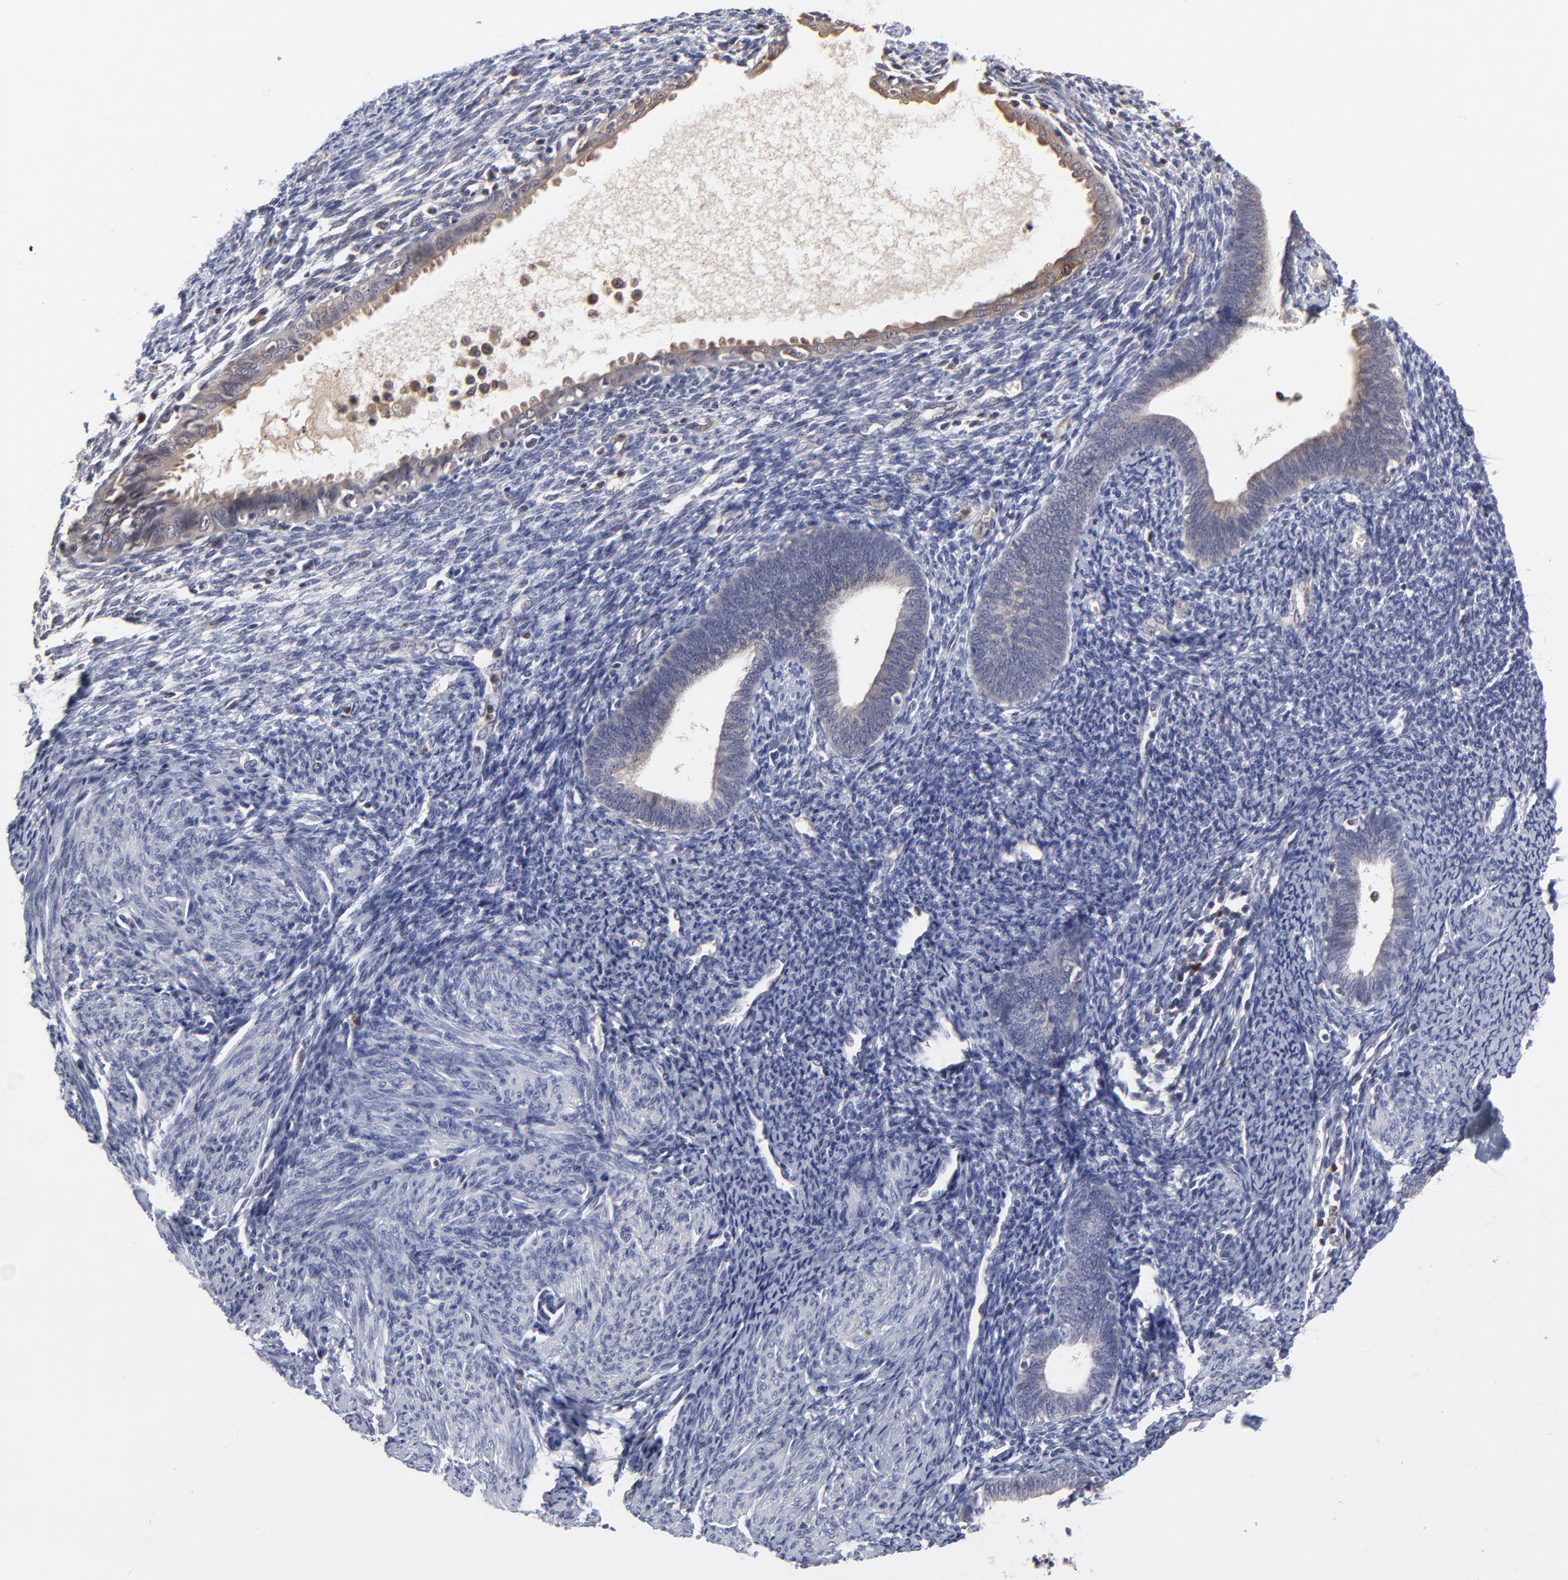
{"staining": {"intensity": "weak", "quantity": "25%-75%", "location": "cytoplasmic/membranous"}, "tissue": "endometrium", "cell_type": "Cells in endometrial stroma", "image_type": "normal", "snomed": [{"axis": "morphology", "description": "Normal tissue, NOS"}, {"axis": "topography", "description": "Smooth muscle"}, {"axis": "topography", "description": "Endometrium"}], "caption": "Immunohistochemistry (IHC) of unremarkable endometrium reveals low levels of weak cytoplasmic/membranous positivity in approximately 25%-75% of cells in endometrial stroma.", "gene": "CASP3", "patient": {"sex": "female", "age": 57}}